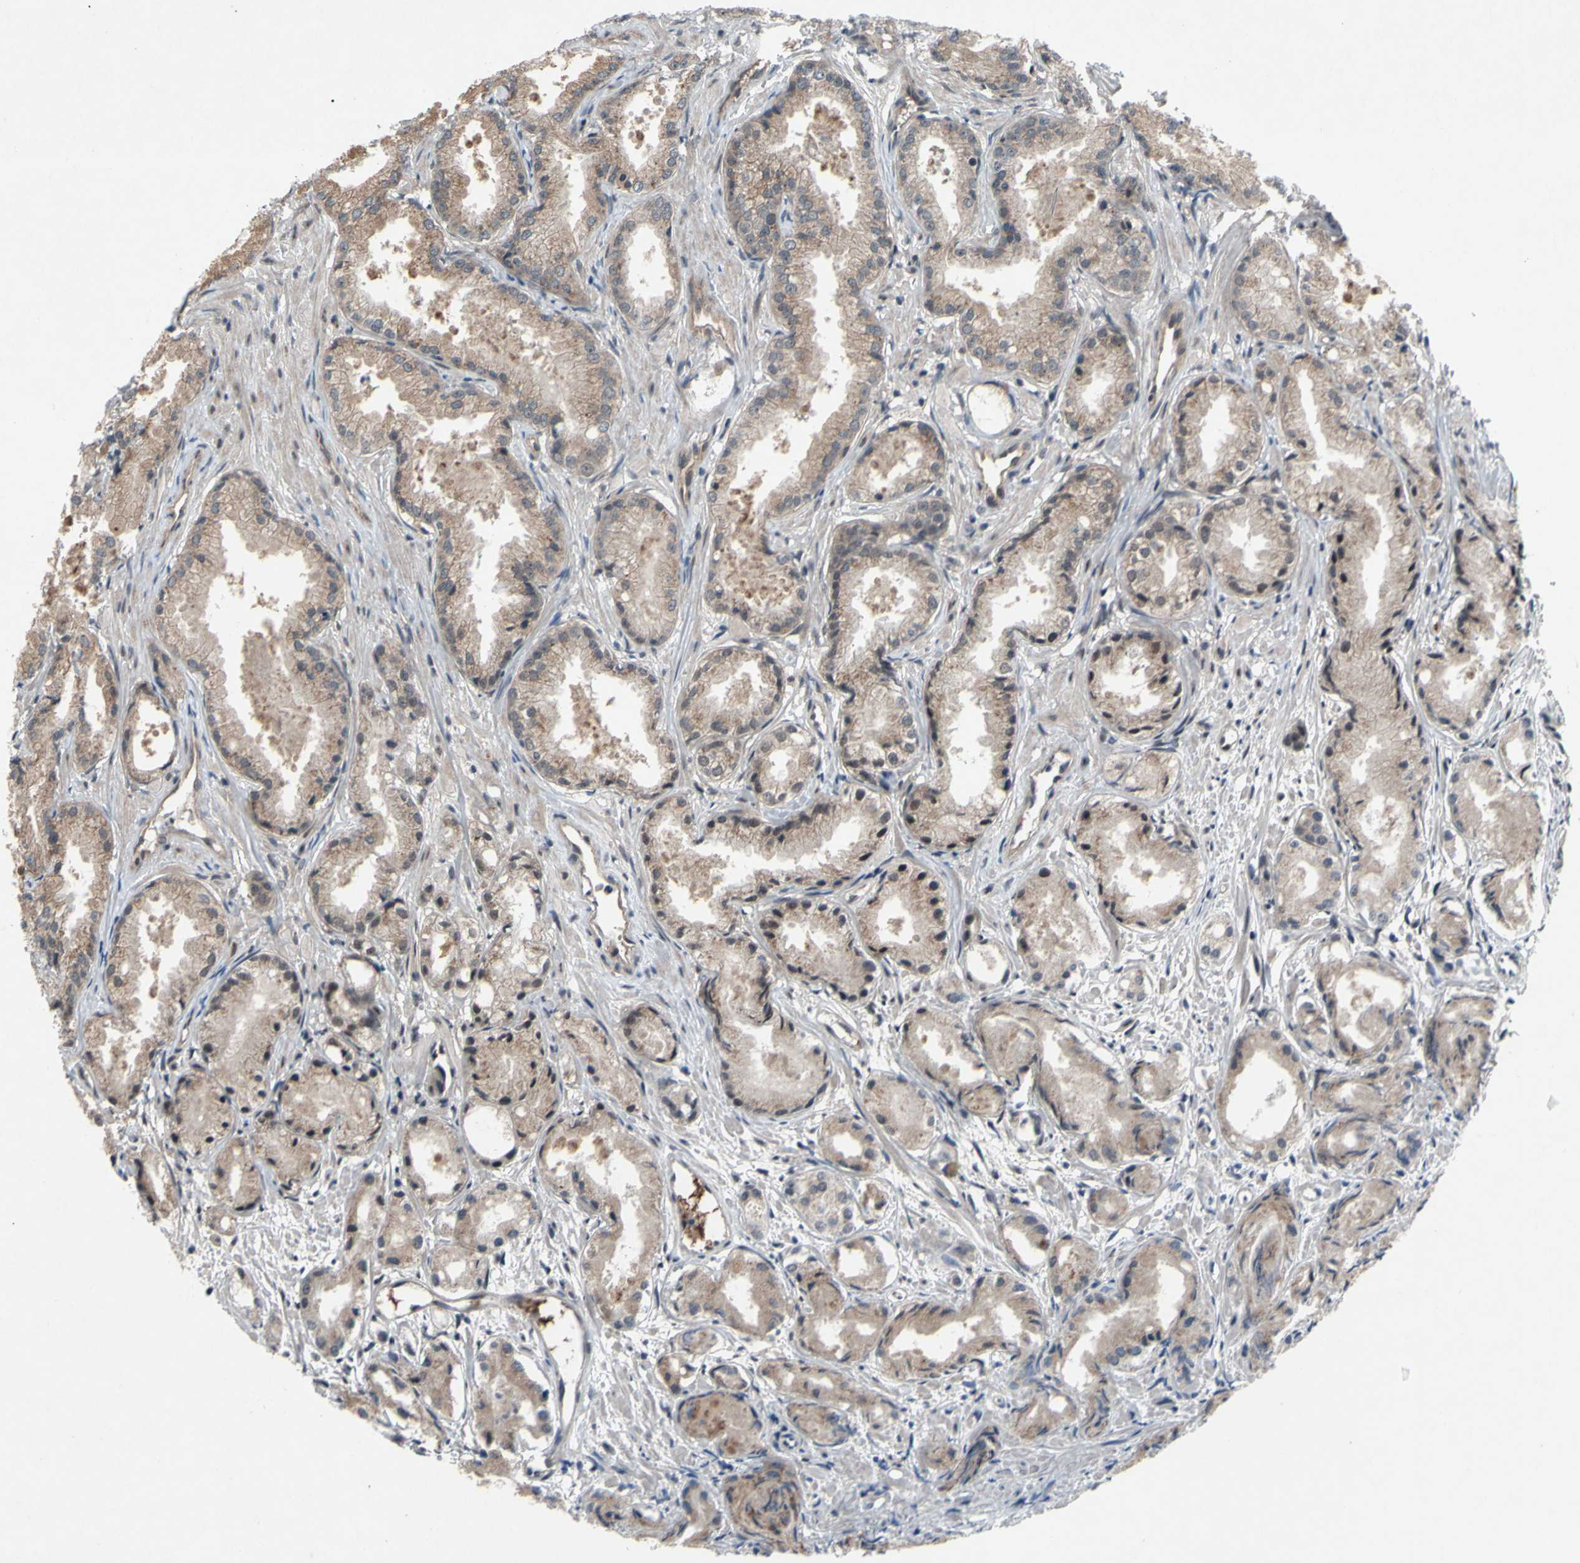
{"staining": {"intensity": "weak", "quantity": ">75%", "location": "cytoplasmic/membranous"}, "tissue": "prostate cancer", "cell_type": "Tumor cells", "image_type": "cancer", "snomed": [{"axis": "morphology", "description": "Adenocarcinoma, Low grade"}, {"axis": "topography", "description": "Prostate"}], "caption": "Tumor cells show weak cytoplasmic/membranous staining in about >75% of cells in prostate adenocarcinoma (low-grade).", "gene": "TRDMT1", "patient": {"sex": "male", "age": 72}}